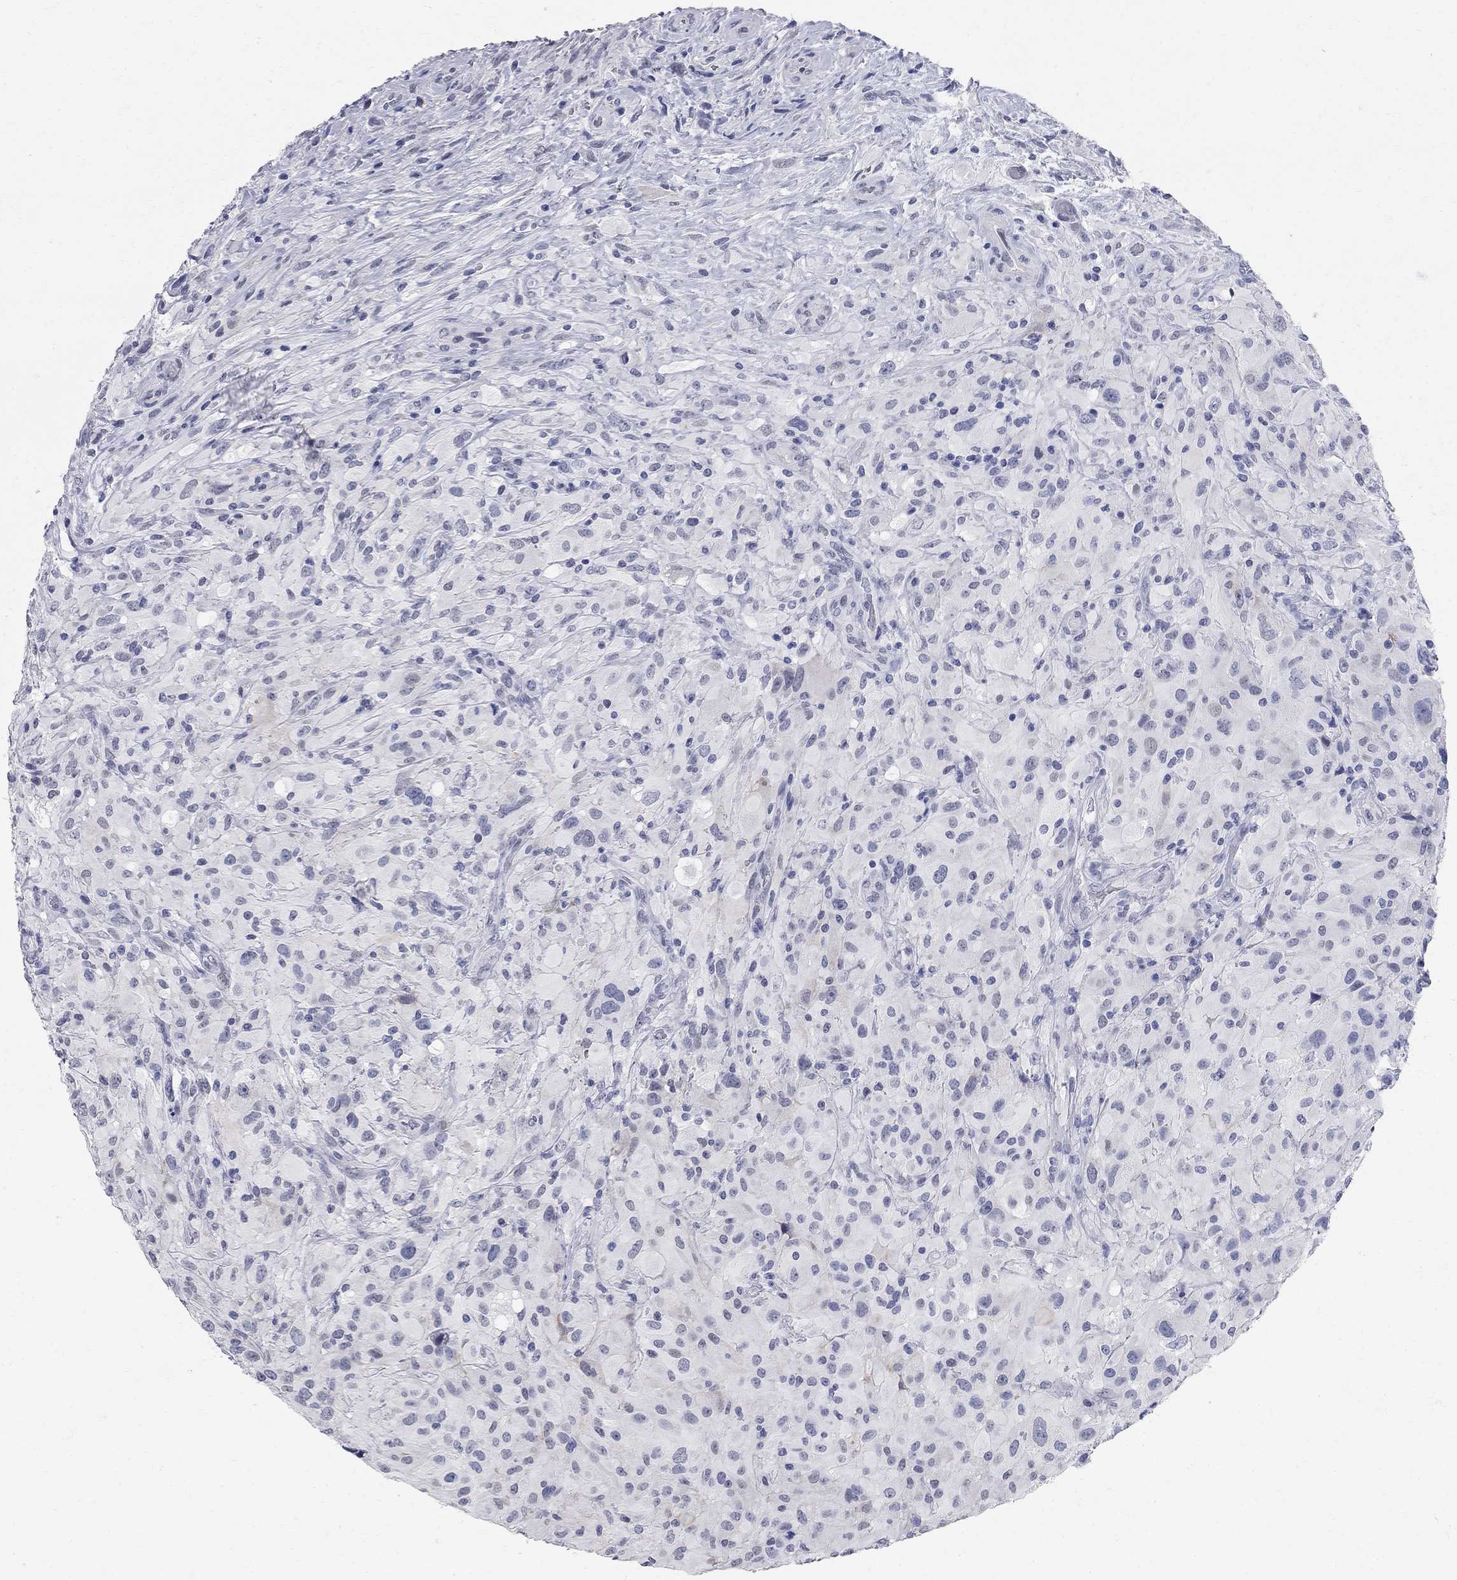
{"staining": {"intensity": "negative", "quantity": "none", "location": "none"}, "tissue": "glioma", "cell_type": "Tumor cells", "image_type": "cancer", "snomed": [{"axis": "morphology", "description": "Glioma, malignant, High grade"}, {"axis": "topography", "description": "Cerebral cortex"}], "caption": "Human high-grade glioma (malignant) stained for a protein using immunohistochemistry exhibits no positivity in tumor cells.", "gene": "BPIFB1", "patient": {"sex": "male", "age": 35}}